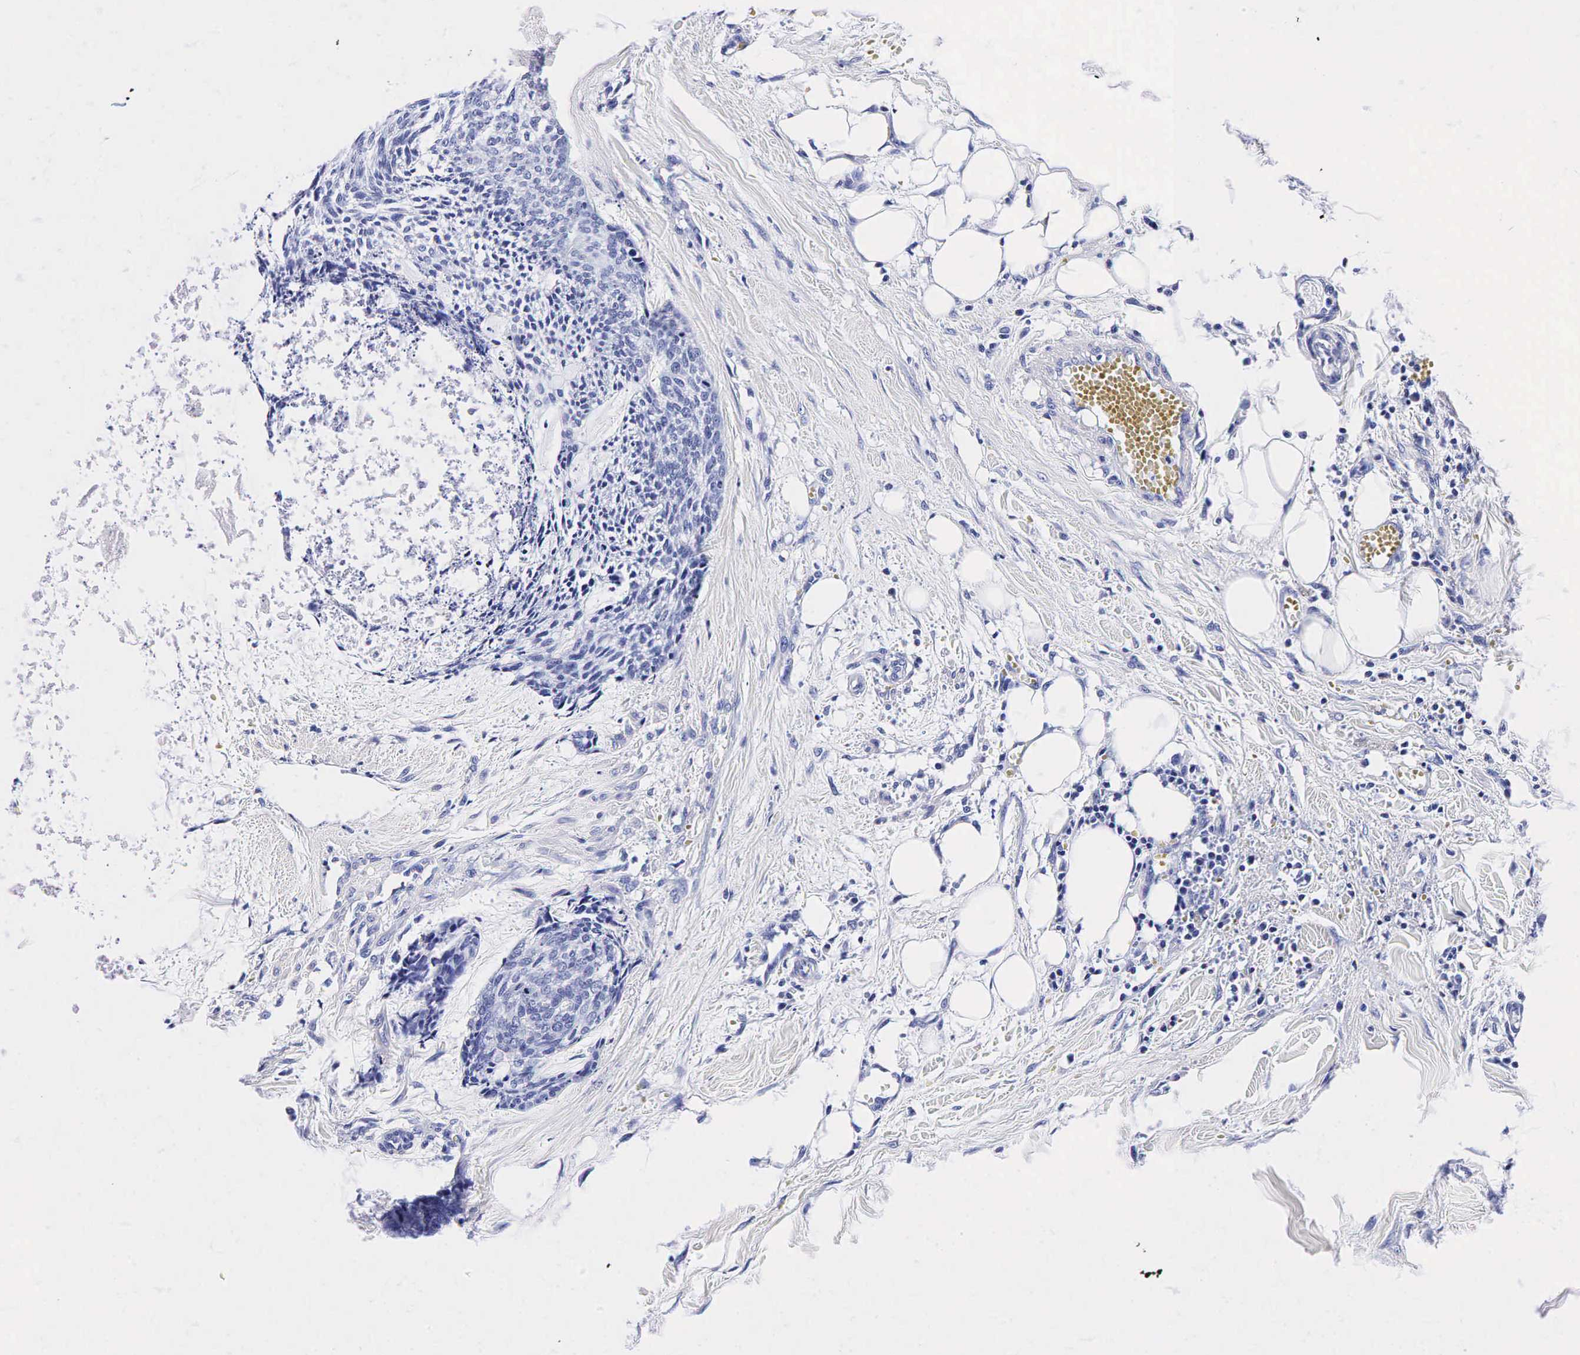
{"staining": {"intensity": "negative", "quantity": "none", "location": "none"}, "tissue": "head and neck cancer", "cell_type": "Tumor cells", "image_type": "cancer", "snomed": [{"axis": "morphology", "description": "Squamous cell carcinoma, NOS"}, {"axis": "topography", "description": "Salivary gland"}, {"axis": "topography", "description": "Head-Neck"}], "caption": "Immunohistochemistry (IHC) of head and neck squamous cell carcinoma reveals no staining in tumor cells. (DAB immunohistochemistry, high magnification).", "gene": "KLK3", "patient": {"sex": "male", "age": 70}}